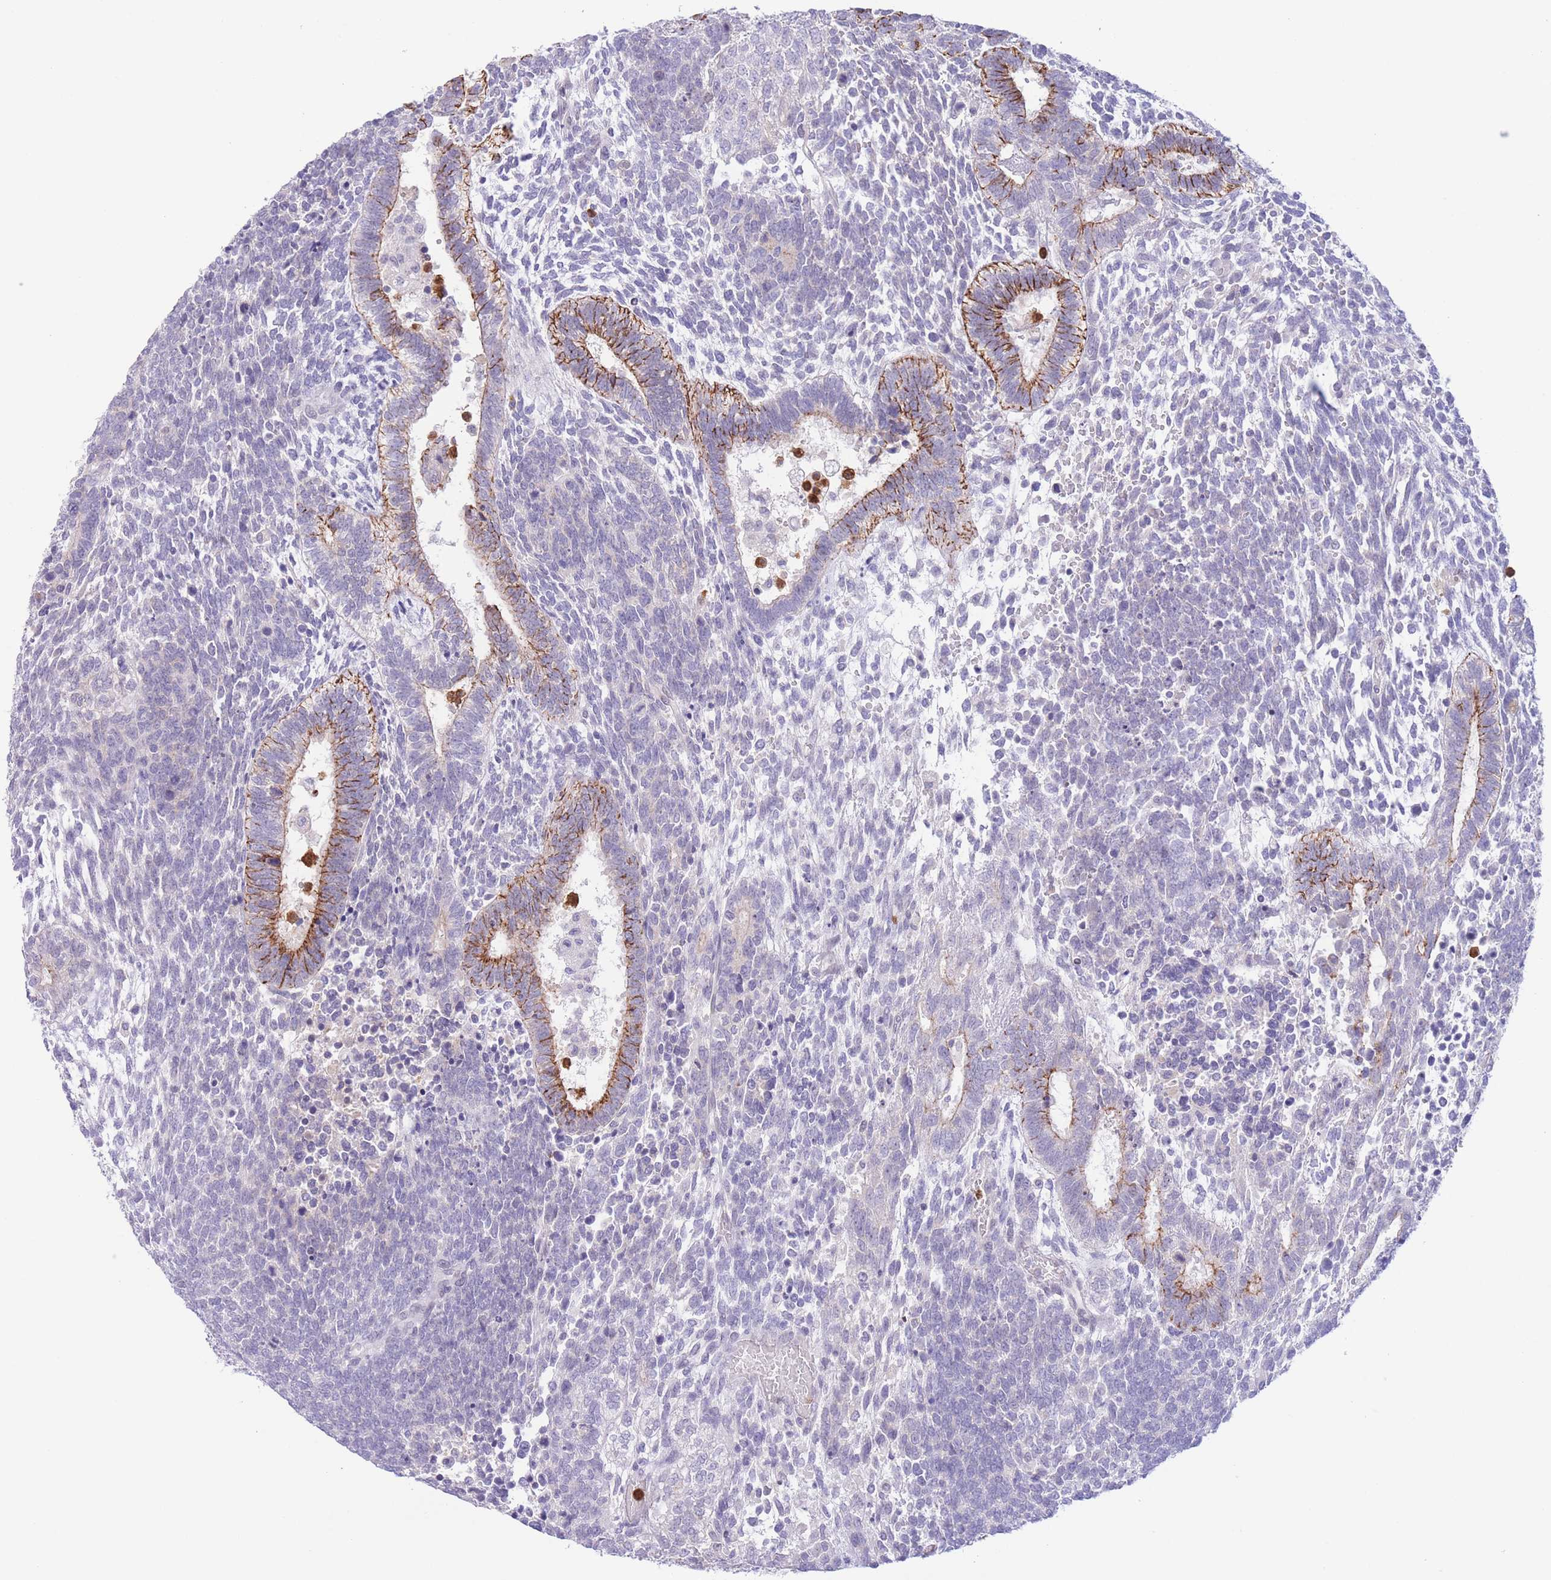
{"staining": {"intensity": "moderate", "quantity": "<25%", "location": "cytoplasmic/membranous"}, "tissue": "testis cancer", "cell_type": "Tumor cells", "image_type": "cancer", "snomed": [{"axis": "morphology", "description": "Carcinoma, Embryonal, NOS"}, {"axis": "topography", "description": "Testis"}], "caption": "The image exhibits a brown stain indicating the presence of a protein in the cytoplasmic/membranous of tumor cells in testis cancer.", "gene": "LCLAT1", "patient": {"sex": "male", "age": 23}}